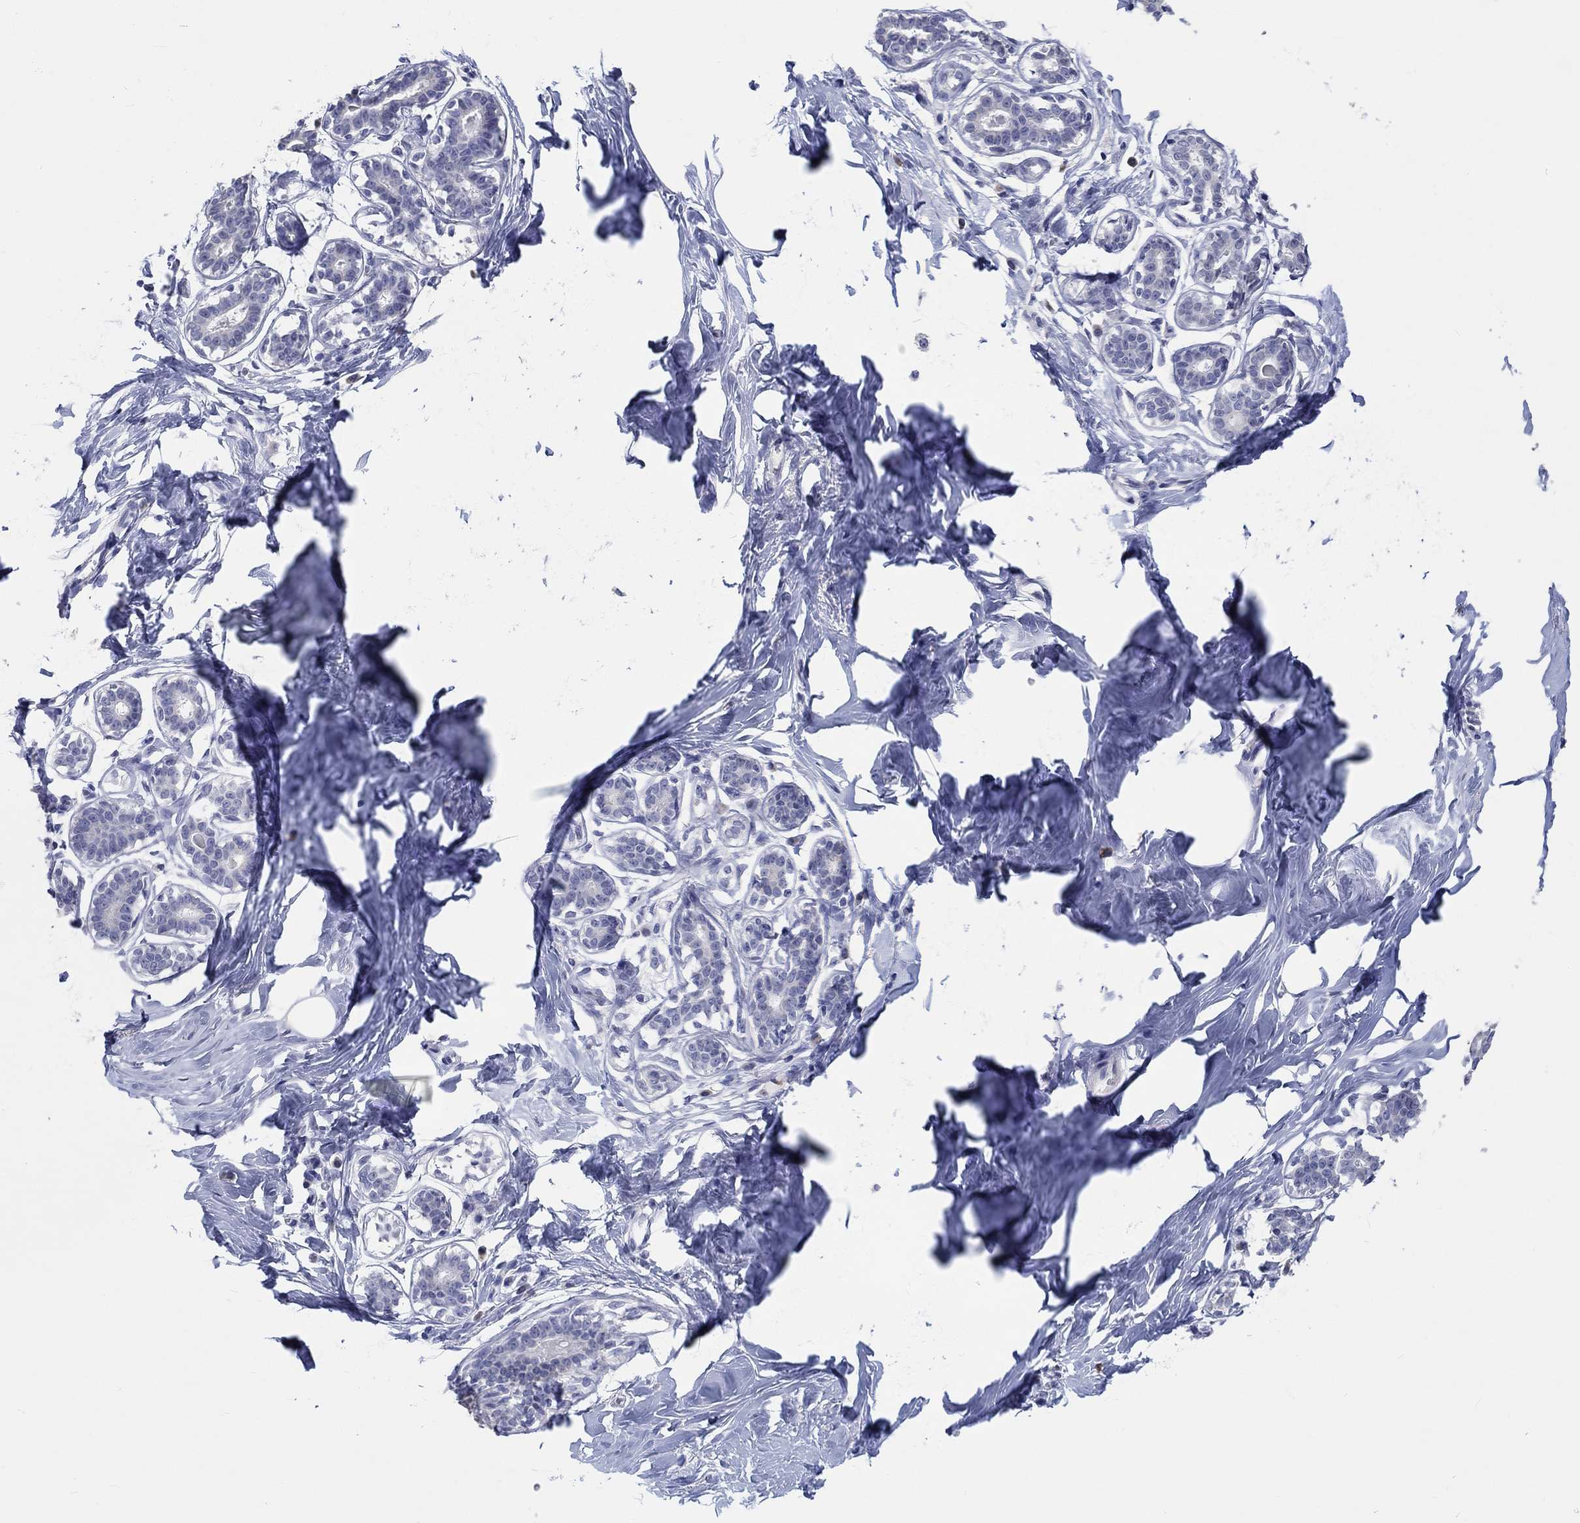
{"staining": {"intensity": "negative", "quantity": "none", "location": "none"}, "tissue": "breast", "cell_type": "Adipocytes", "image_type": "normal", "snomed": [{"axis": "morphology", "description": "Normal tissue, NOS"}, {"axis": "morphology", "description": "Lobular carcinoma, in situ"}, {"axis": "topography", "description": "Breast"}], "caption": "Immunohistochemical staining of unremarkable breast shows no significant staining in adipocytes. The staining was performed using DAB (3,3'-diaminobenzidine) to visualize the protein expression in brown, while the nuclei were stained in blue with hematoxylin (Magnification: 20x).", "gene": "LRRC4C", "patient": {"sex": "female", "age": 35}}